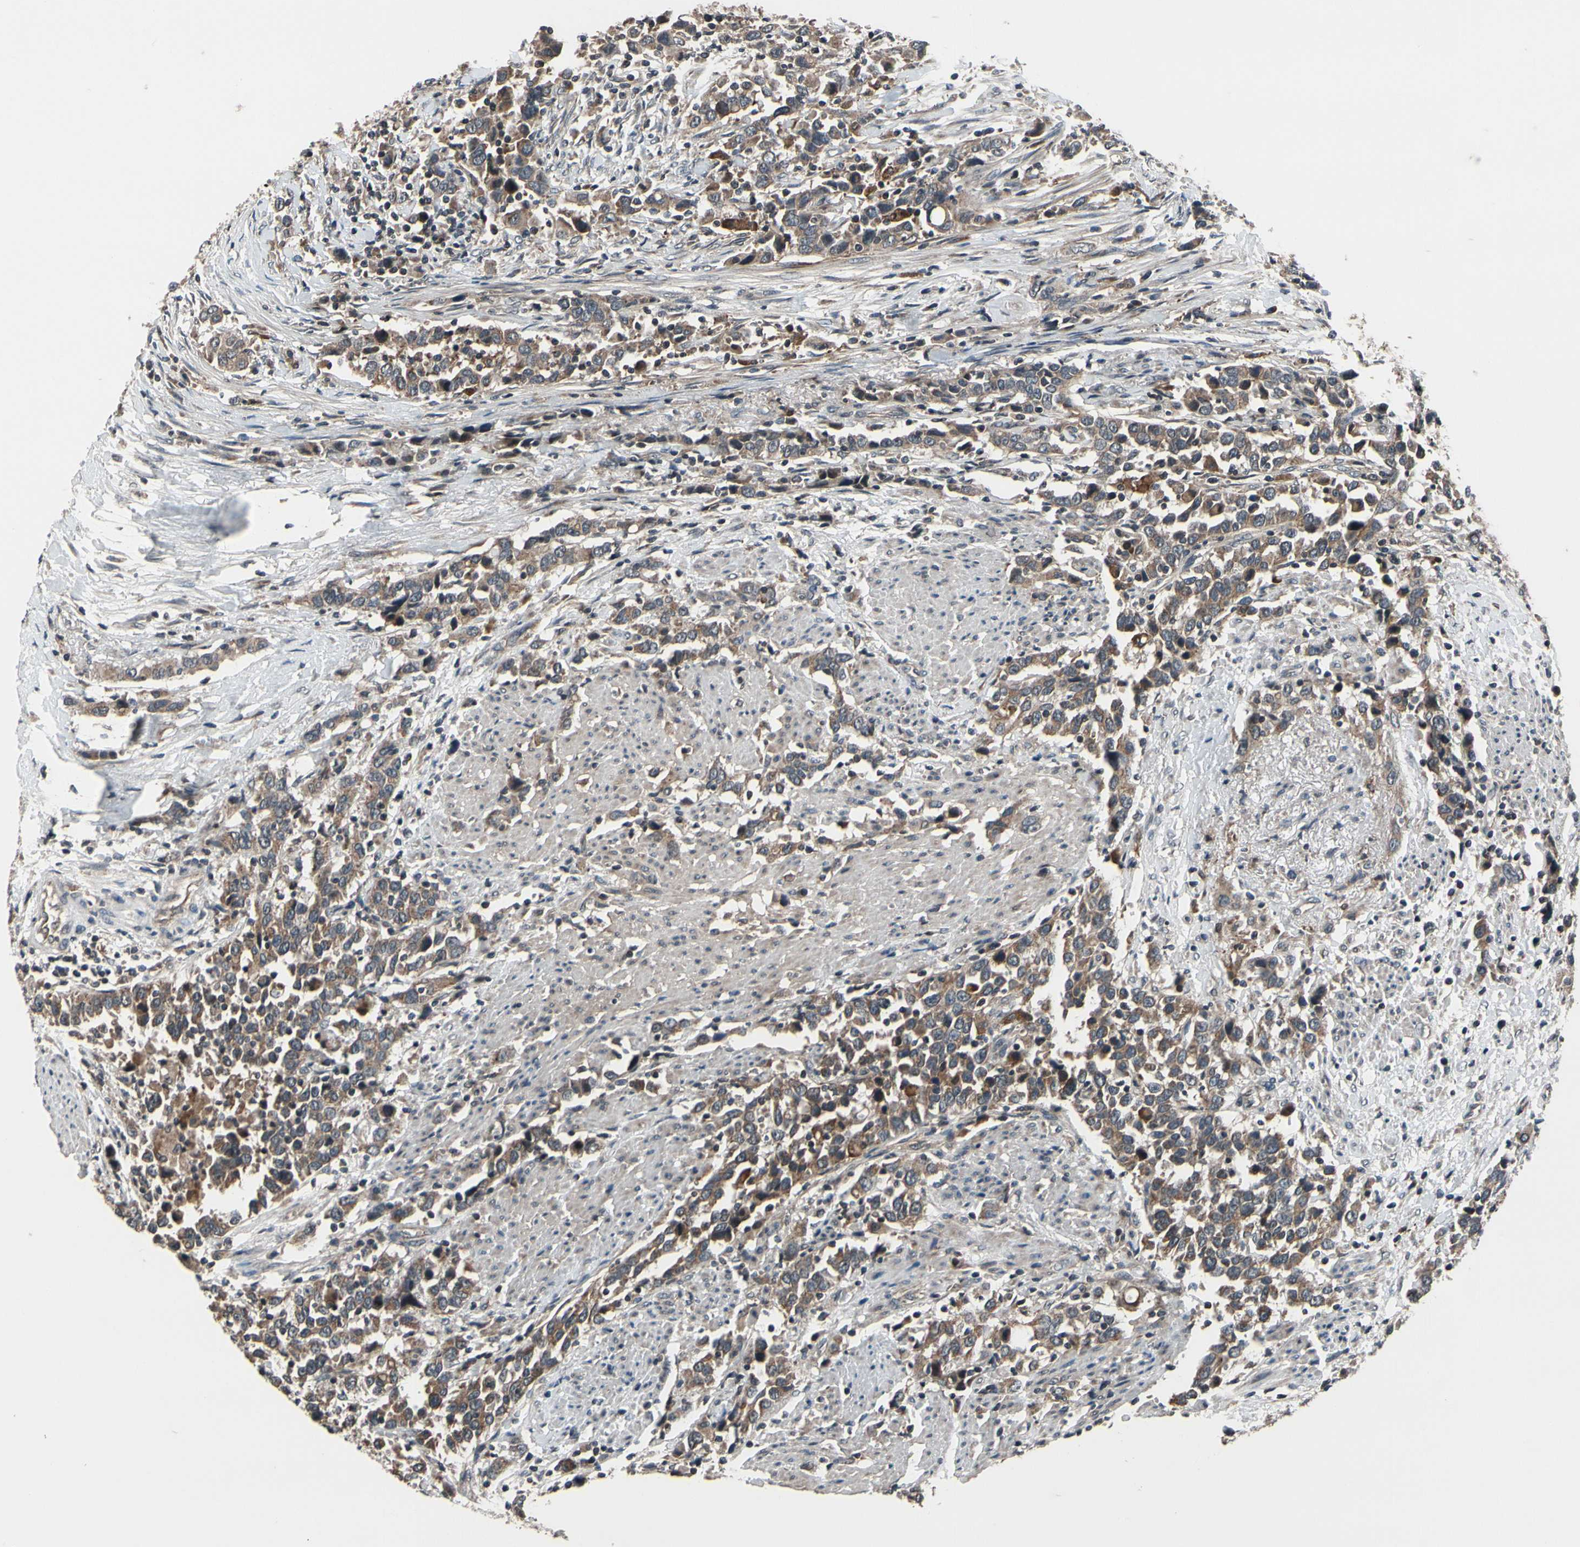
{"staining": {"intensity": "moderate", "quantity": ">75%", "location": "cytoplasmic/membranous"}, "tissue": "urothelial cancer", "cell_type": "Tumor cells", "image_type": "cancer", "snomed": [{"axis": "morphology", "description": "Urothelial carcinoma, High grade"}, {"axis": "topography", "description": "Urinary bladder"}], "caption": "Immunohistochemistry (IHC) of urothelial carcinoma (high-grade) exhibits medium levels of moderate cytoplasmic/membranous positivity in about >75% of tumor cells.", "gene": "MBTPS2", "patient": {"sex": "male", "age": 61}}